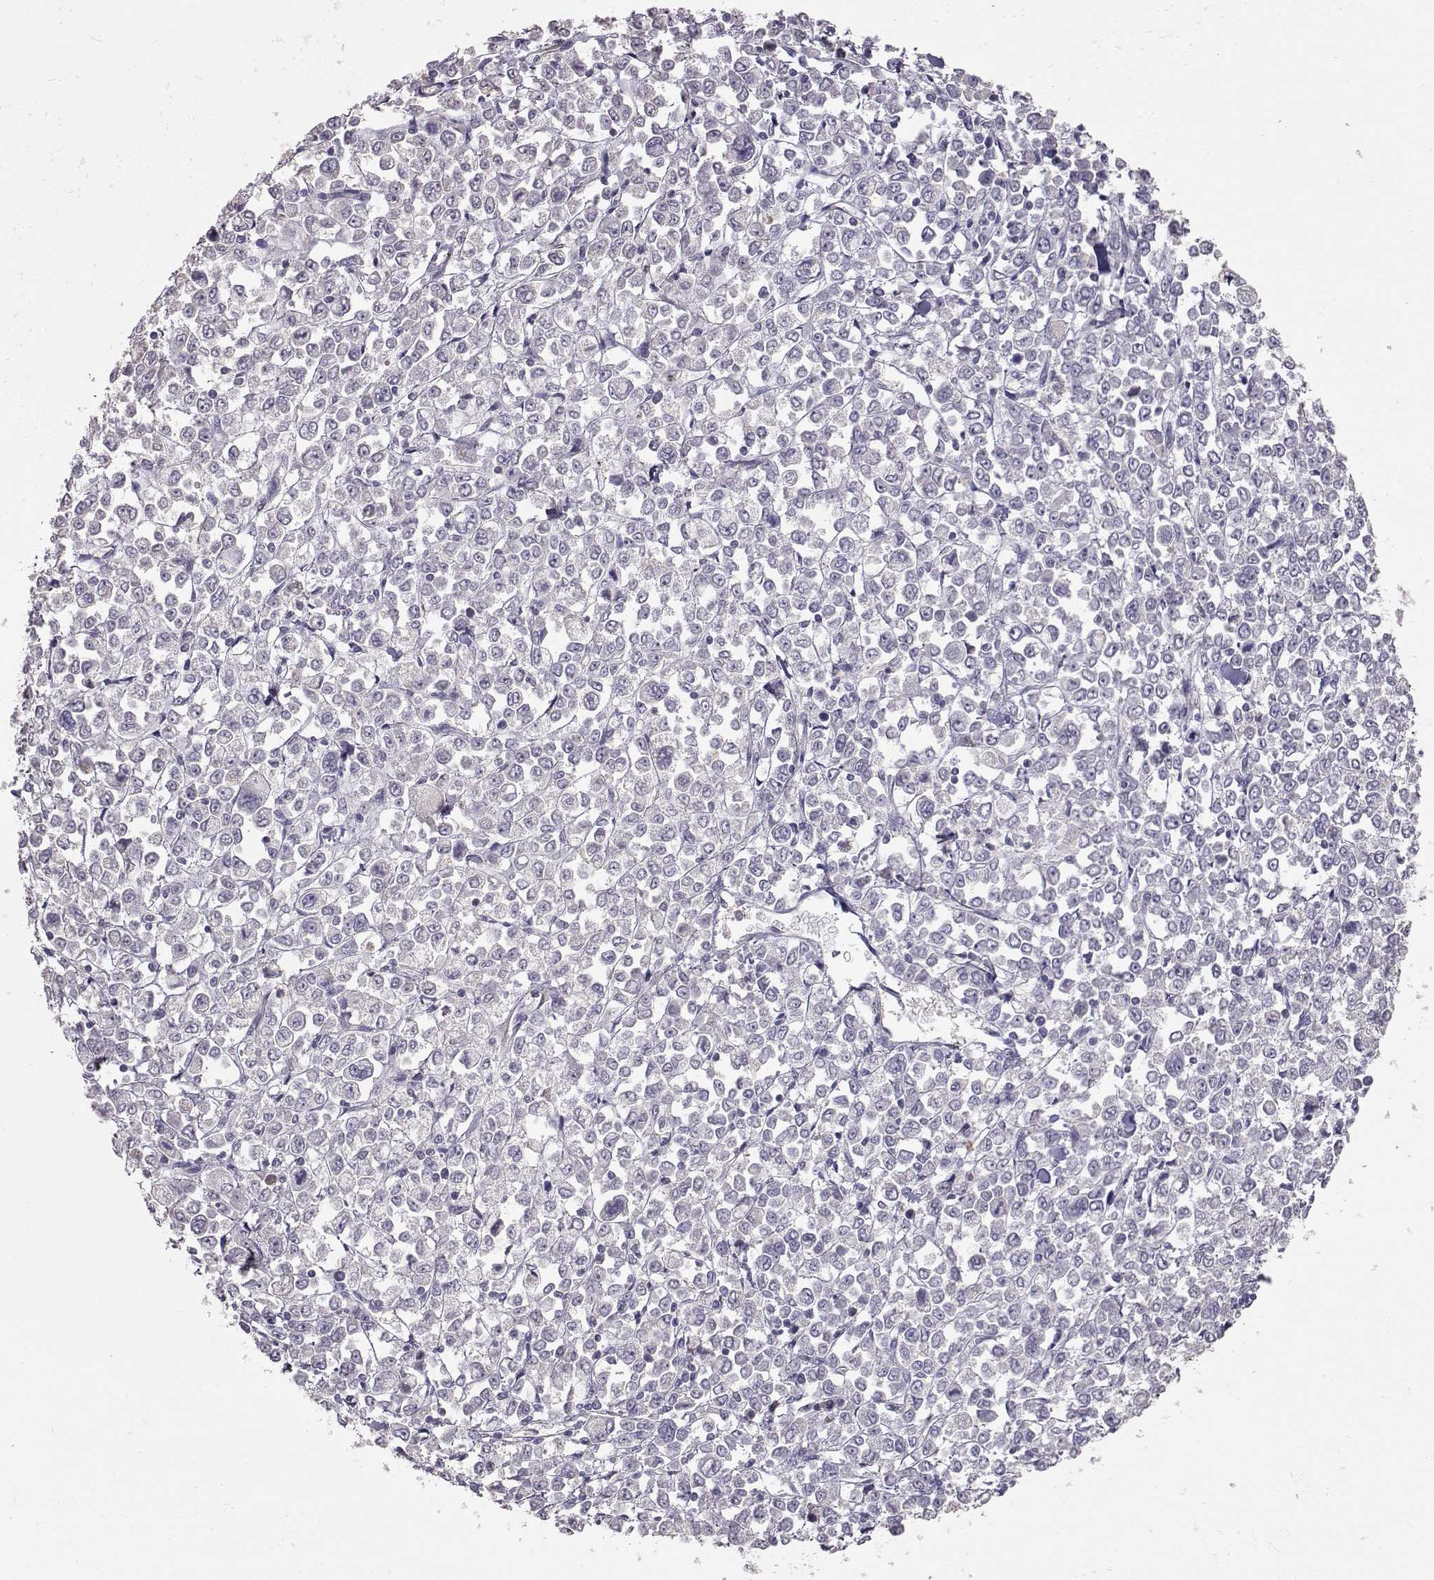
{"staining": {"intensity": "negative", "quantity": "none", "location": "none"}, "tissue": "stomach cancer", "cell_type": "Tumor cells", "image_type": "cancer", "snomed": [{"axis": "morphology", "description": "Adenocarcinoma, NOS"}, {"axis": "topography", "description": "Stomach, upper"}], "caption": "Tumor cells show no significant staining in adenocarcinoma (stomach).", "gene": "NCAM2", "patient": {"sex": "male", "age": 70}}